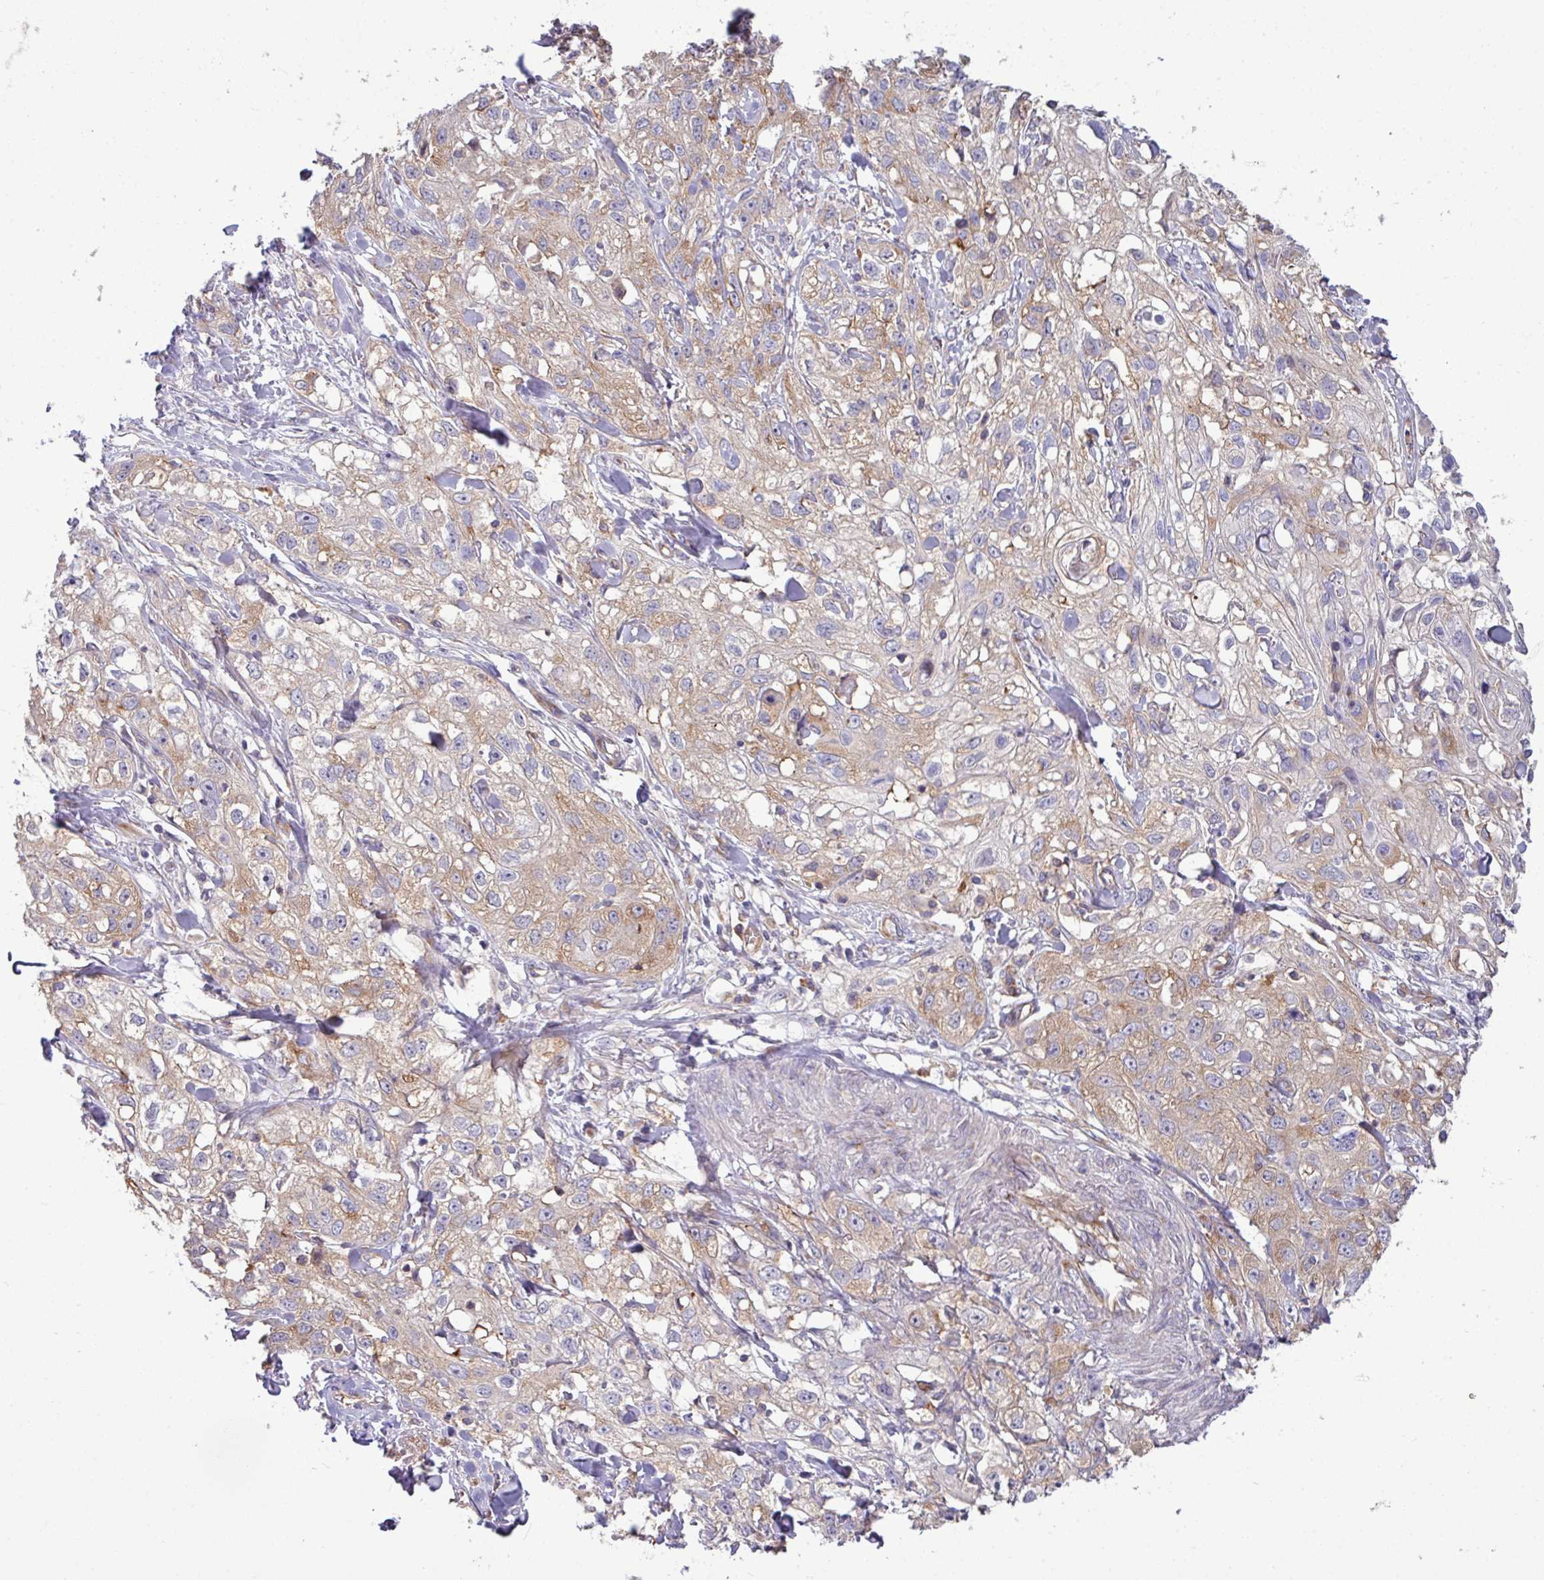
{"staining": {"intensity": "weak", "quantity": "25%-75%", "location": "cytoplasmic/membranous"}, "tissue": "skin cancer", "cell_type": "Tumor cells", "image_type": "cancer", "snomed": [{"axis": "morphology", "description": "Squamous cell carcinoma, NOS"}, {"axis": "topography", "description": "Skin"}, {"axis": "topography", "description": "Vulva"}], "caption": "High-magnification brightfield microscopy of skin cancer (squamous cell carcinoma) stained with DAB (brown) and counterstained with hematoxylin (blue). tumor cells exhibit weak cytoplasmic/membranous expression is present in about25%-75% of cells.", "gene": "LSM12", "patient": {"sex": "female", "age": 86}}